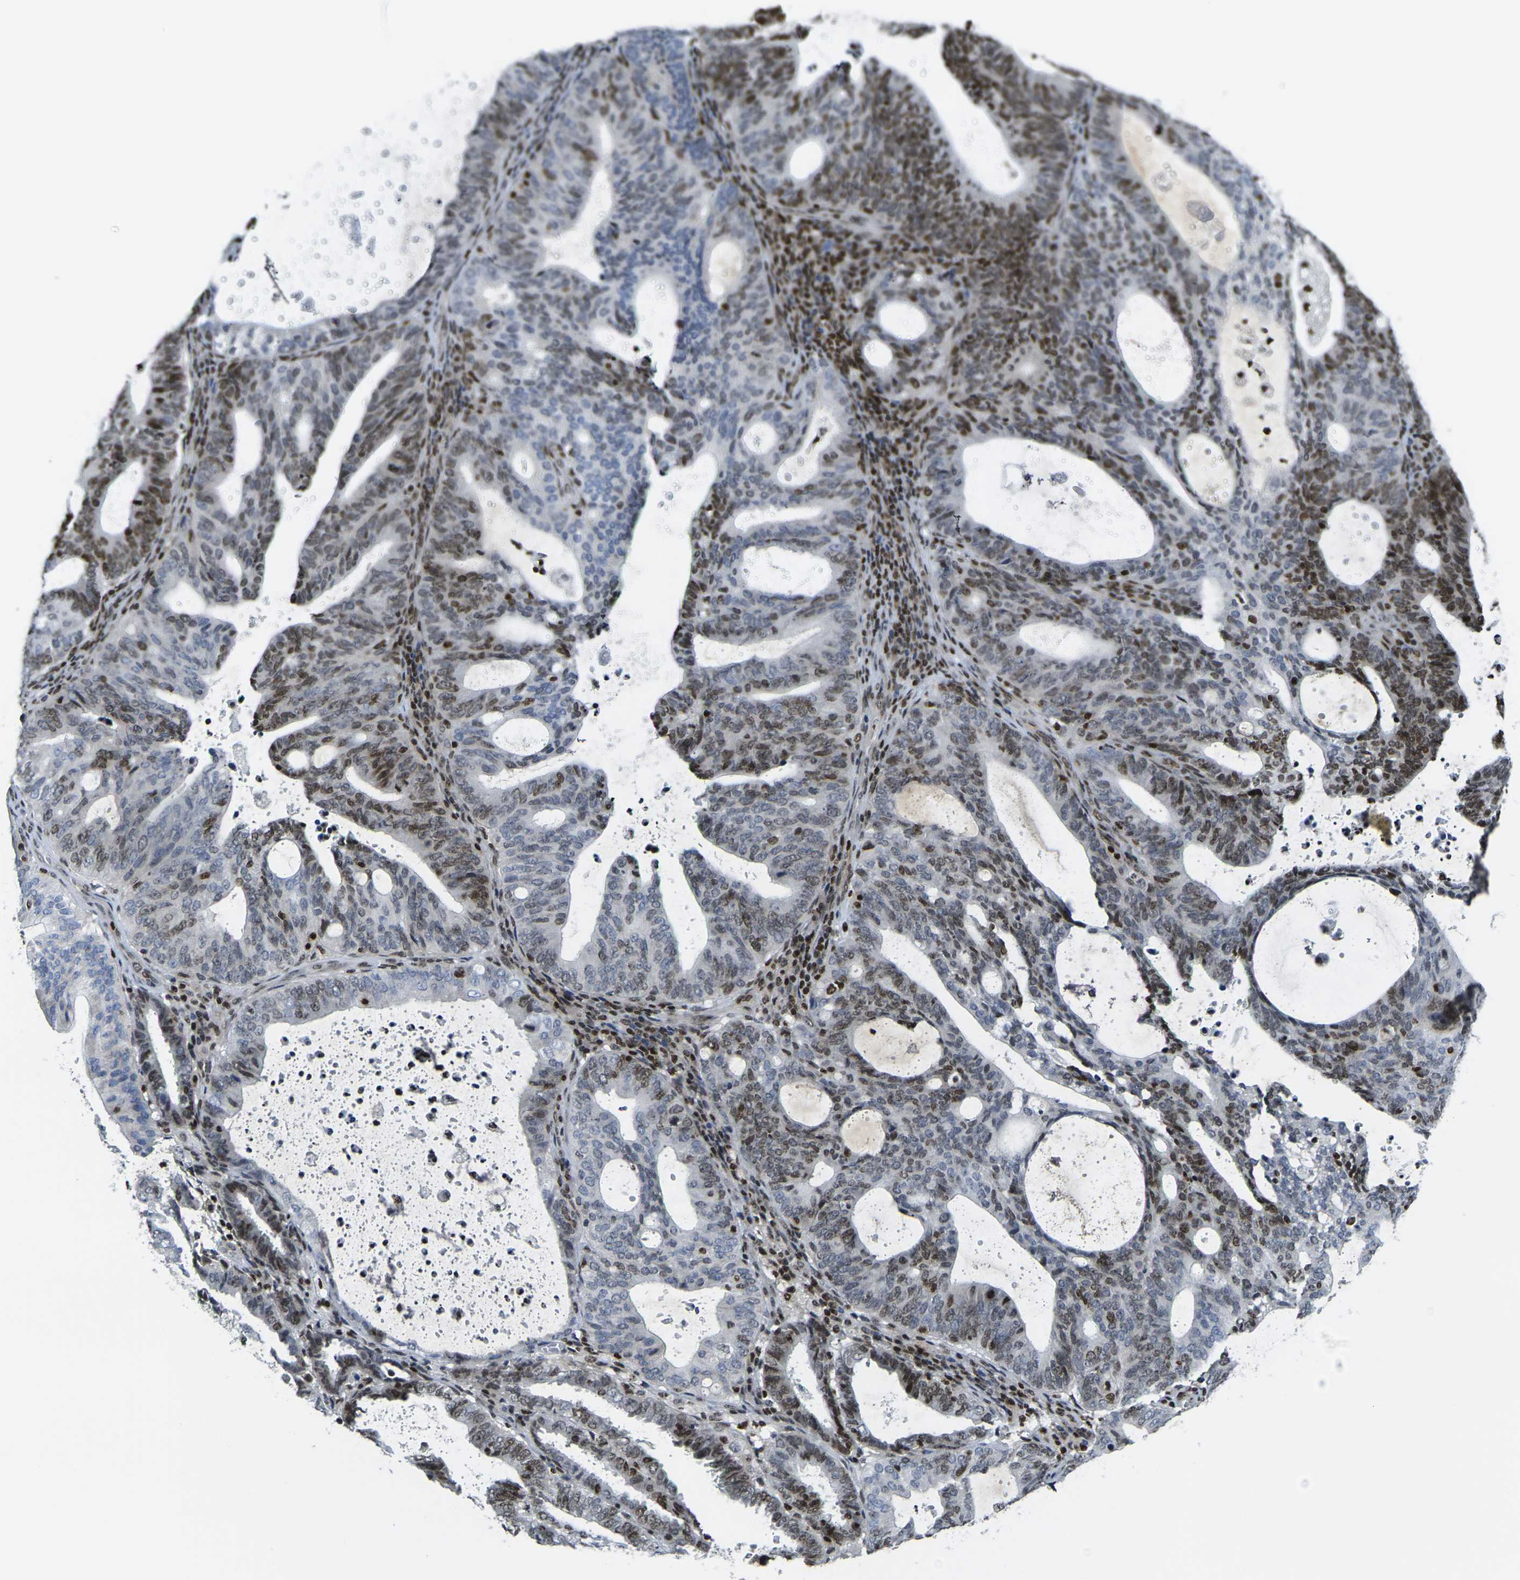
{"staining": {"intensity": "moderate", "quantity": "<25%", "location": "nuclear"}, "tissue": "endometrial cancer", "cell_type": "Tumor cells", "image_type": "cancer", "snomed": [{"axis": "morphology", "description": "Adenocarcinoma, NOS"}, {"axis": "topography", "description": "Uterus"}], "caption": "Approximately <25% of tumor cells in human endometrial adenocarcinoma reveal moderate nuclear protein staining as visualized by brown immunohistochemical staining.", "gene": "H1-10", "patient": {"sex": "female", "age": 83}}